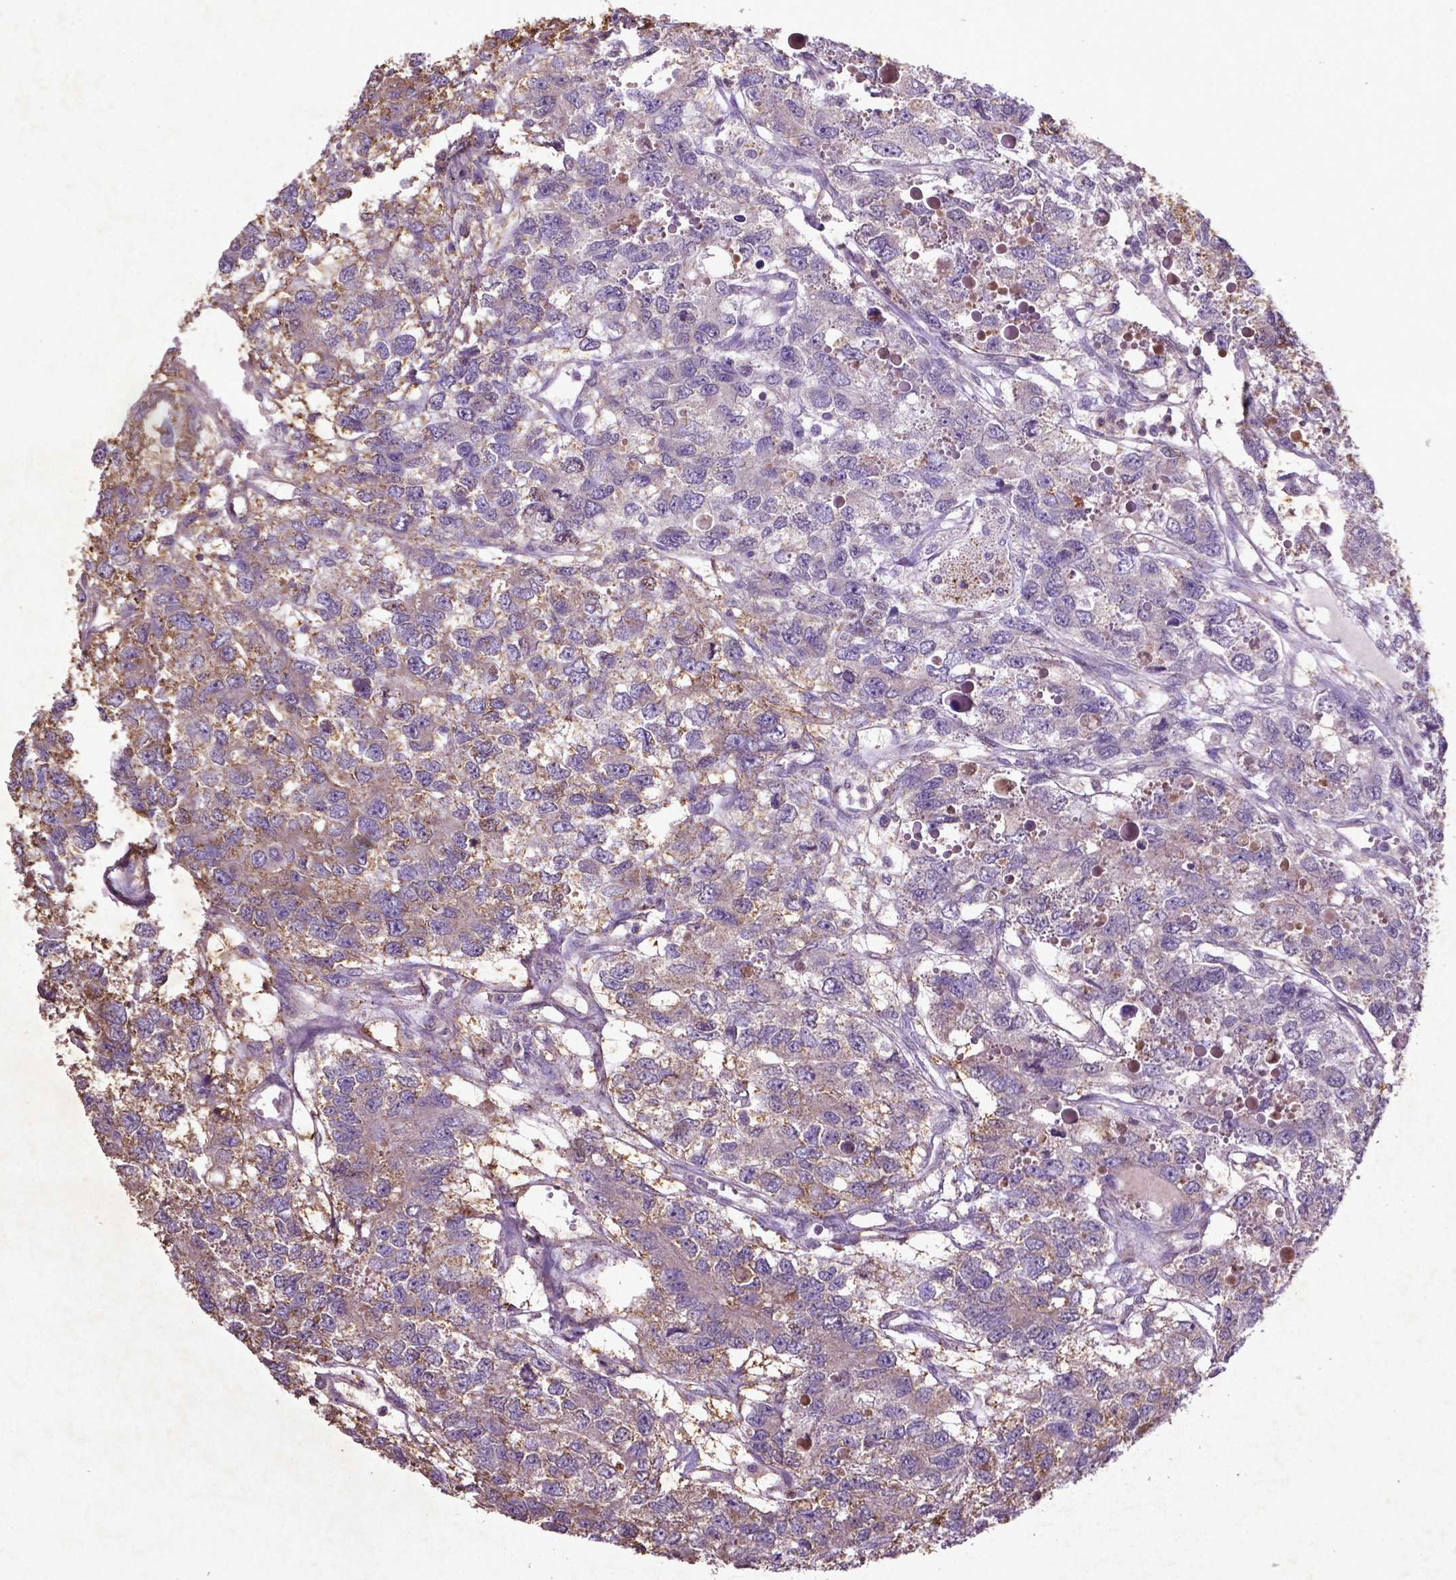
{"staining": {"intensity": "weak", "quantity": "25%-75%", "location": "cytoplasmic/membranous"}, "tissue": "testis cancer", "cell_type": "Tumor cells", "image_type": "cancer", "snomed": [{"axis": "morphology", "description": "Seminoma, NOS"}, {"axis": "topography", "description": "Testis"}], "caption": "This is an image of immunohistochemistry staining of testis cancer, which shows weak expression in the cytoplasmic/membranous of tumor cells.", "gene": "MTOR", "patient": {"sex": "male", "age": 52}}